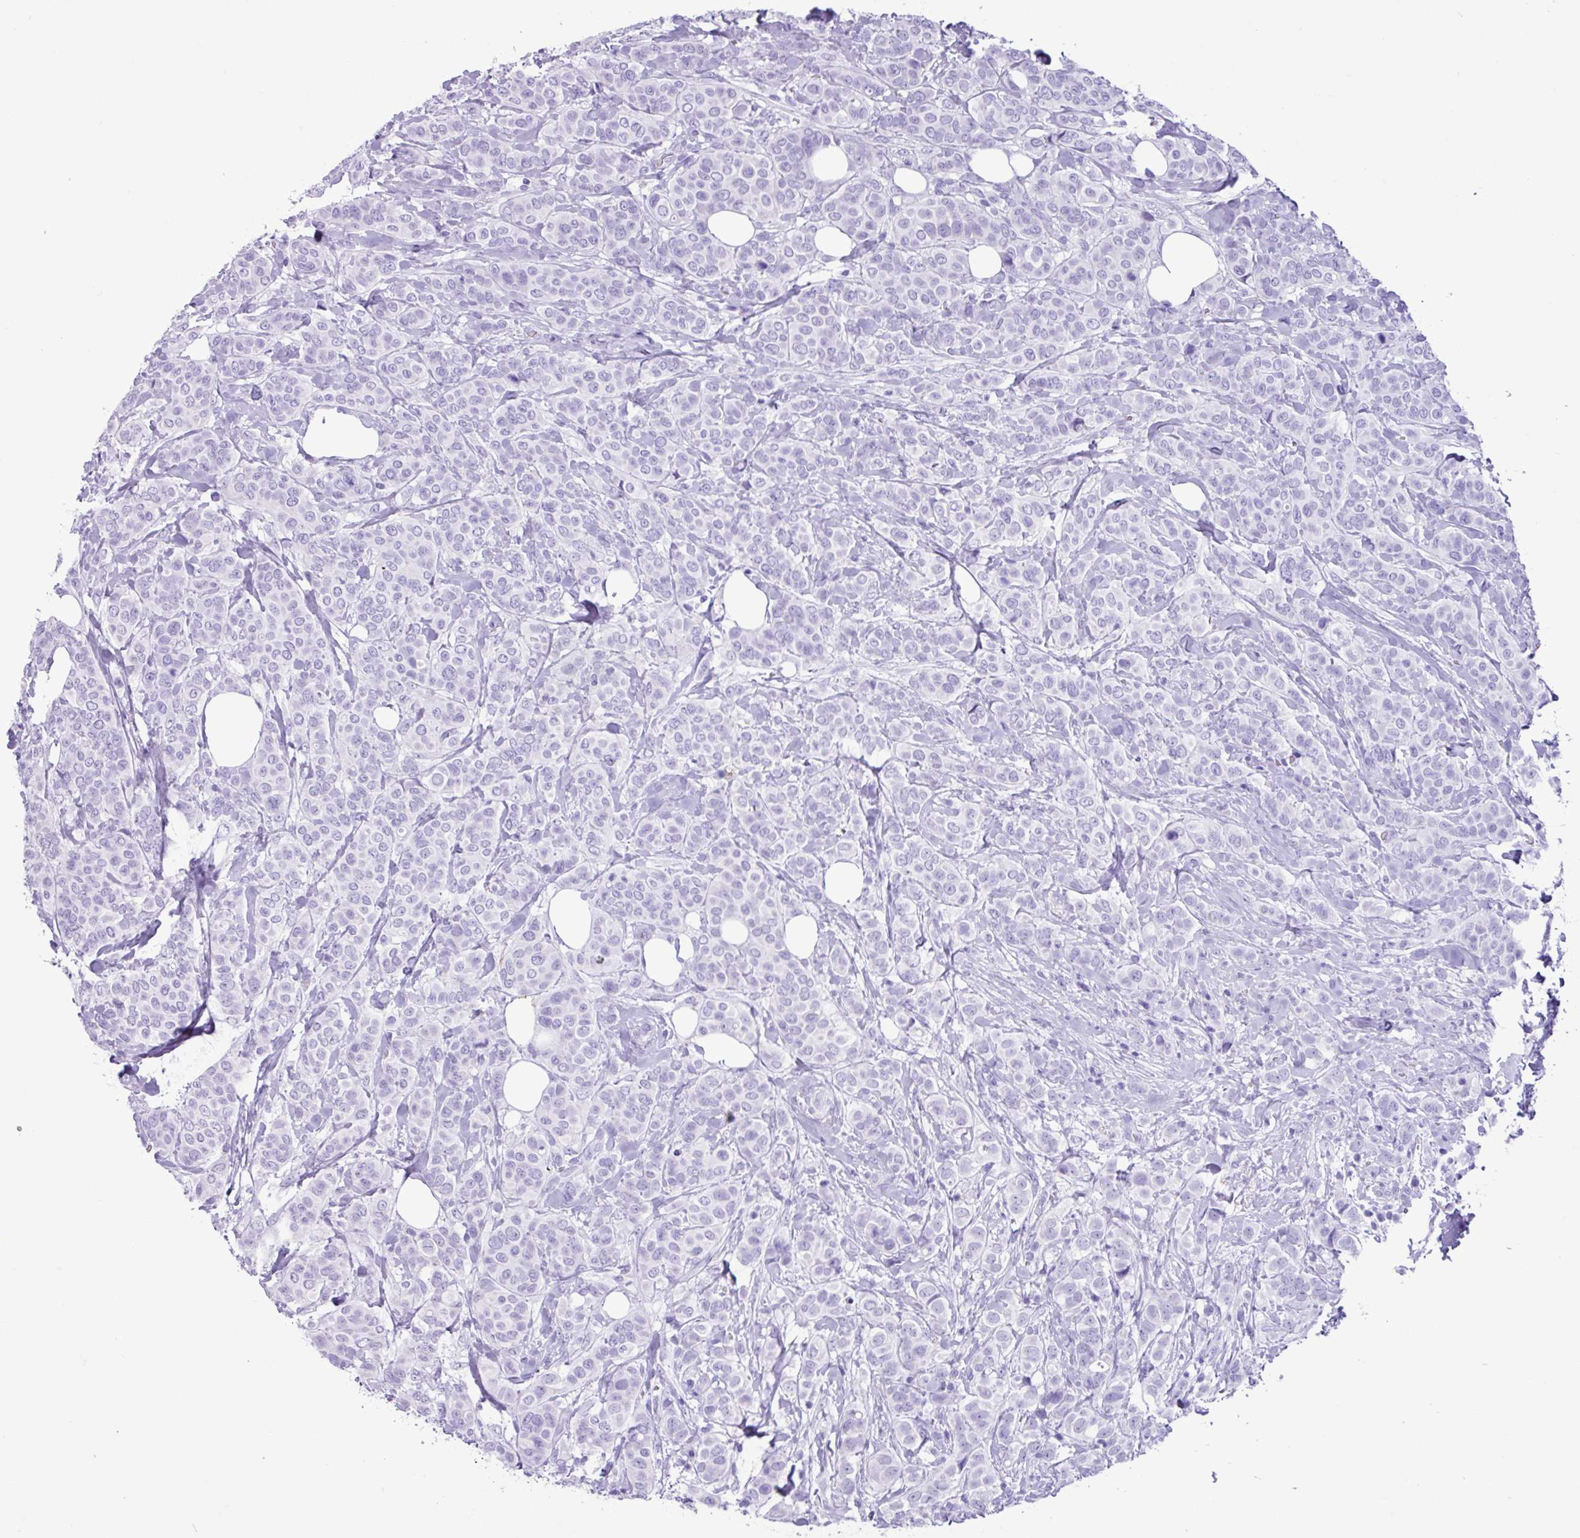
{"staining": {"intensity": "negative", "quantity": "none", "location": "none"}, "tissue": "breast cancer", "cell_type": "Tumor cells", "image_type": "cancer", "snomed": [{"axis": "morphology", "description": "Lobular carcinoma"}, {"axis": "topography", "description": "Breast"}], "caption": "Image shows no protein expression in tumor cells of breast cancer tissue.", "gene": "CKMT2", "patient": {"sex": "female", "age": 51}}